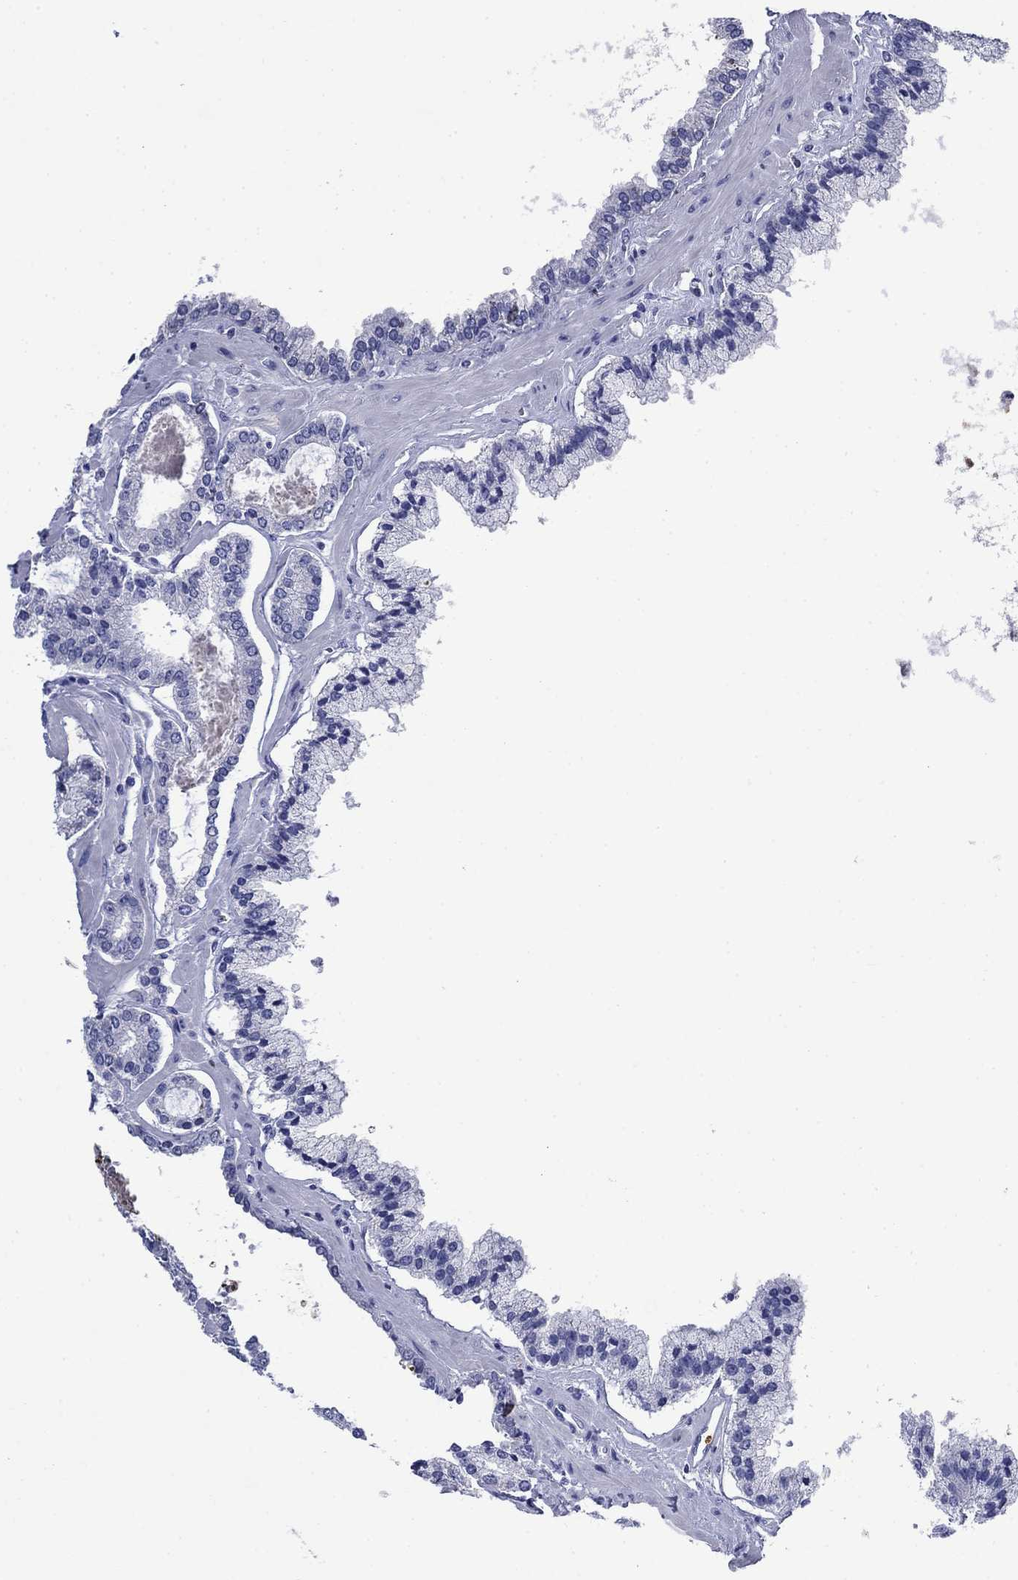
{"staining": {"intensity": "negative", "quantity": "none", "location": "none"}, "tissue": "prostate cancer", "cell_type": "Tumor cells", "image_type": "cancer", "snomed": [{"axis": "morphology", "description": "Adenocarcinoma, NOS"}, {"axis": "topography", "description": "Prostate"}], "caption": "Tumor cells show no significant protein staining in prostate cancer (adenocarcinoma). Nuclei are stained in blue.", "gene": "TFR2", "patient": {"sex": "male", "age": 63}}